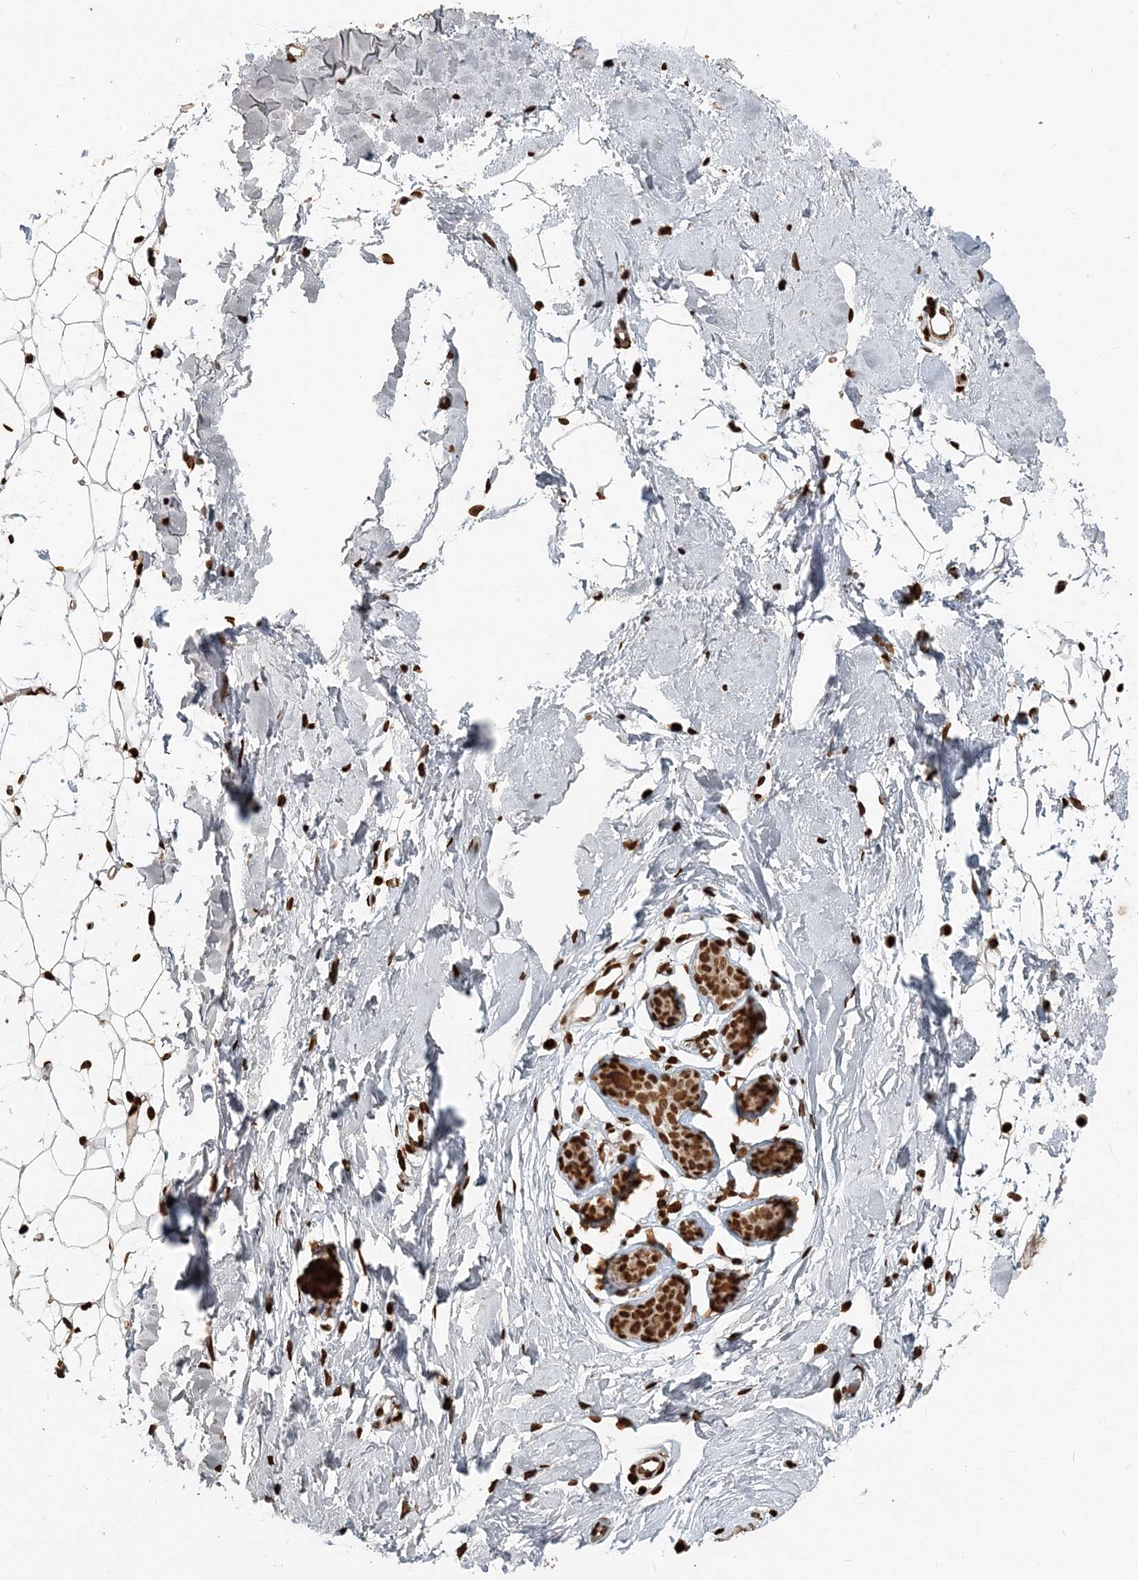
{"staining": {"intensity": "strong", "quantity": ">75%", "location": "nuclear"}, "tissue": "adipose tissue", "cell_type": "Adipocytes", "image_type": "normal", "snomed": [{"axis": "morphology", "description": "Normal tissue, NOS"}, {"axis": "topography", "description": "Breast"}], "caption": "Brown immunohistochemical staining in unremarkable adipose tissue demonstrates strong nuclear positivity in approximately >75% of adipocytes.", "gene": "H3", "patient": {"sex": "female", "age": 23}}